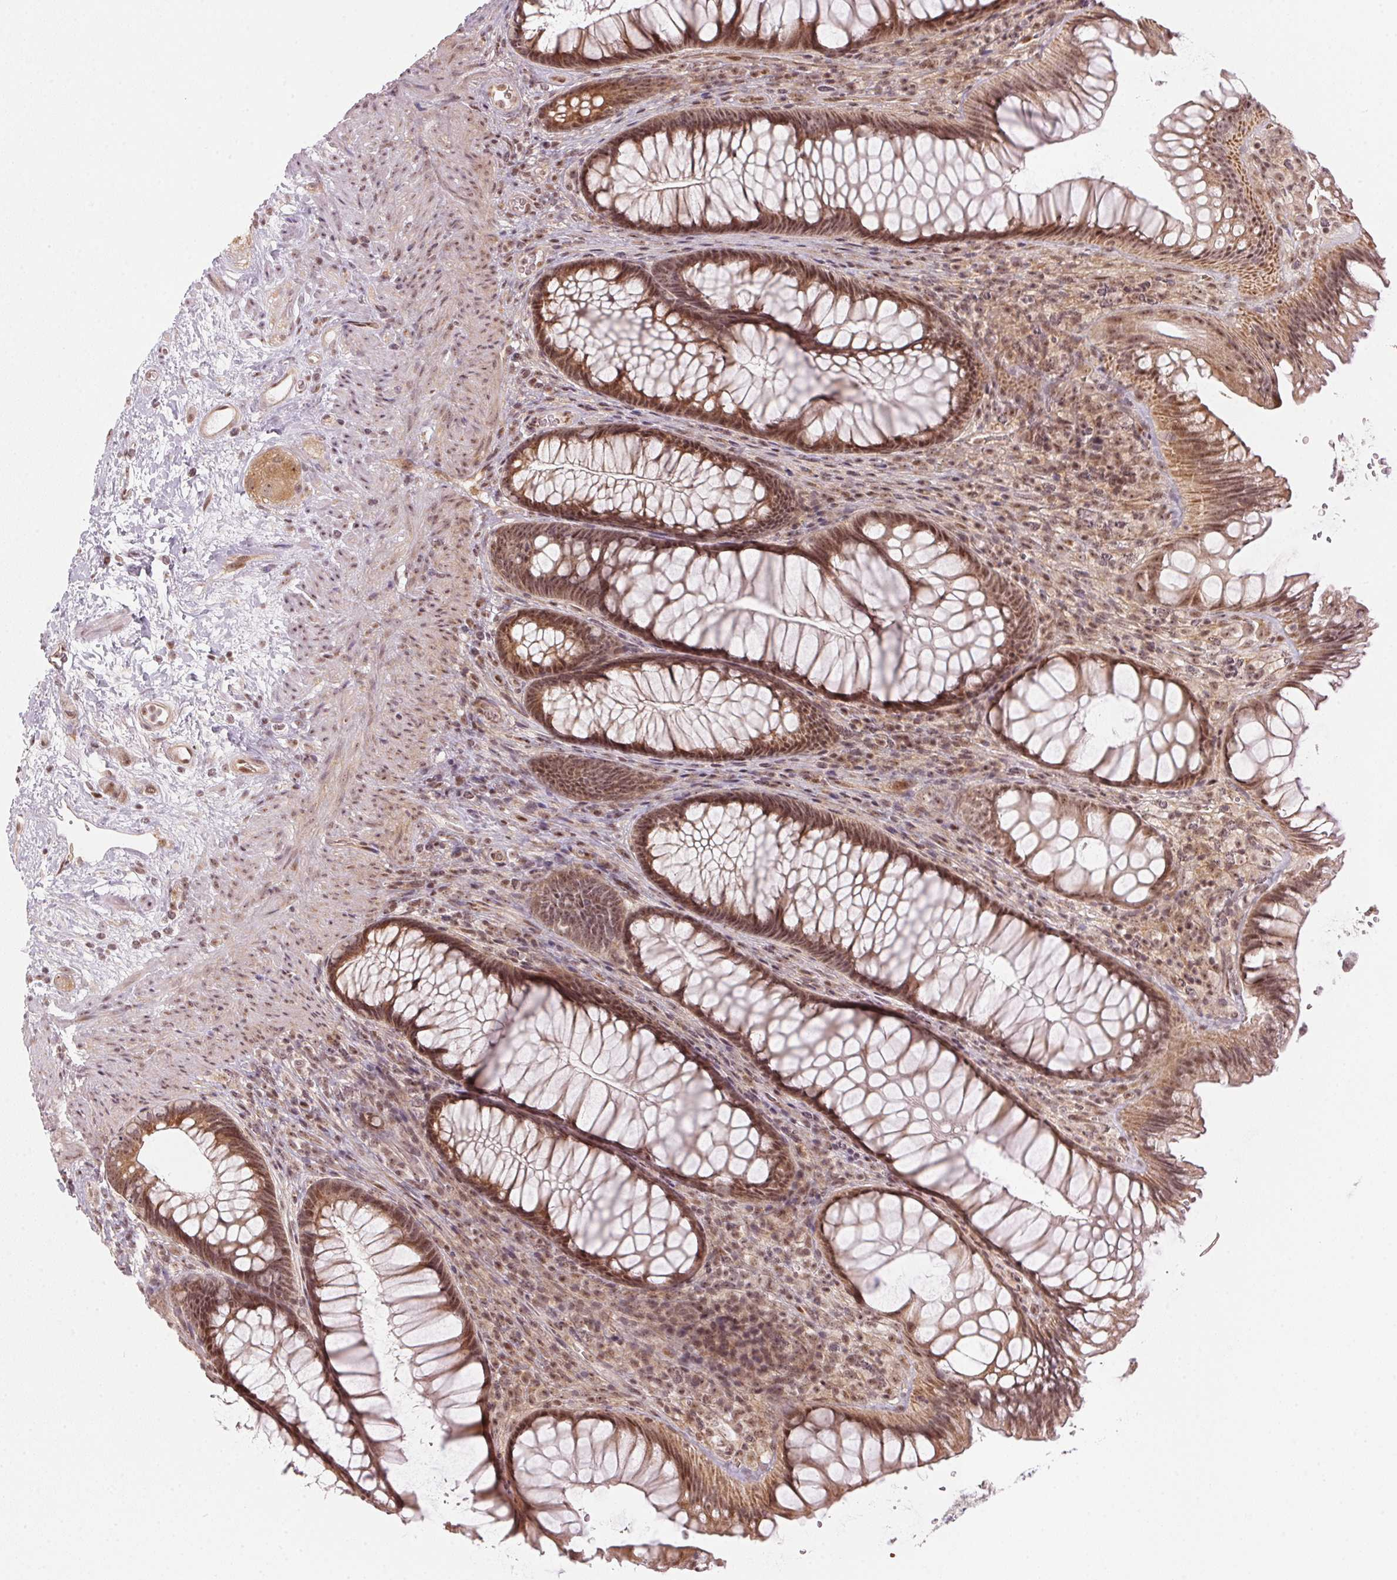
{"staining": {"intensity": "moderate", "quantity": ">75%", "location": "cytoplasmic/membranous,nuclear"}, "tissue": "rectum", "cell_type": "Glandular cells", "image_type": "normal", "snomed": [{"axis": "morphology", "description": "Normal tissue, NOS"}, {"axis": "topography", "description": "Smooth muscle"}, {"axis": "topography", "description": "Rectum"}], "caption": "High-power microscopy captured an immunohistochemistry (IHC) image of normal rectum, revealing moderate cytoplasmic/membranous,nuclear expression in approximately >75% of glandular cells. Ihc stains the protein in brown and the nuclei are stained blue.", "gene": "KAT6A", "patient": {"sex": "male", "age": 53}}